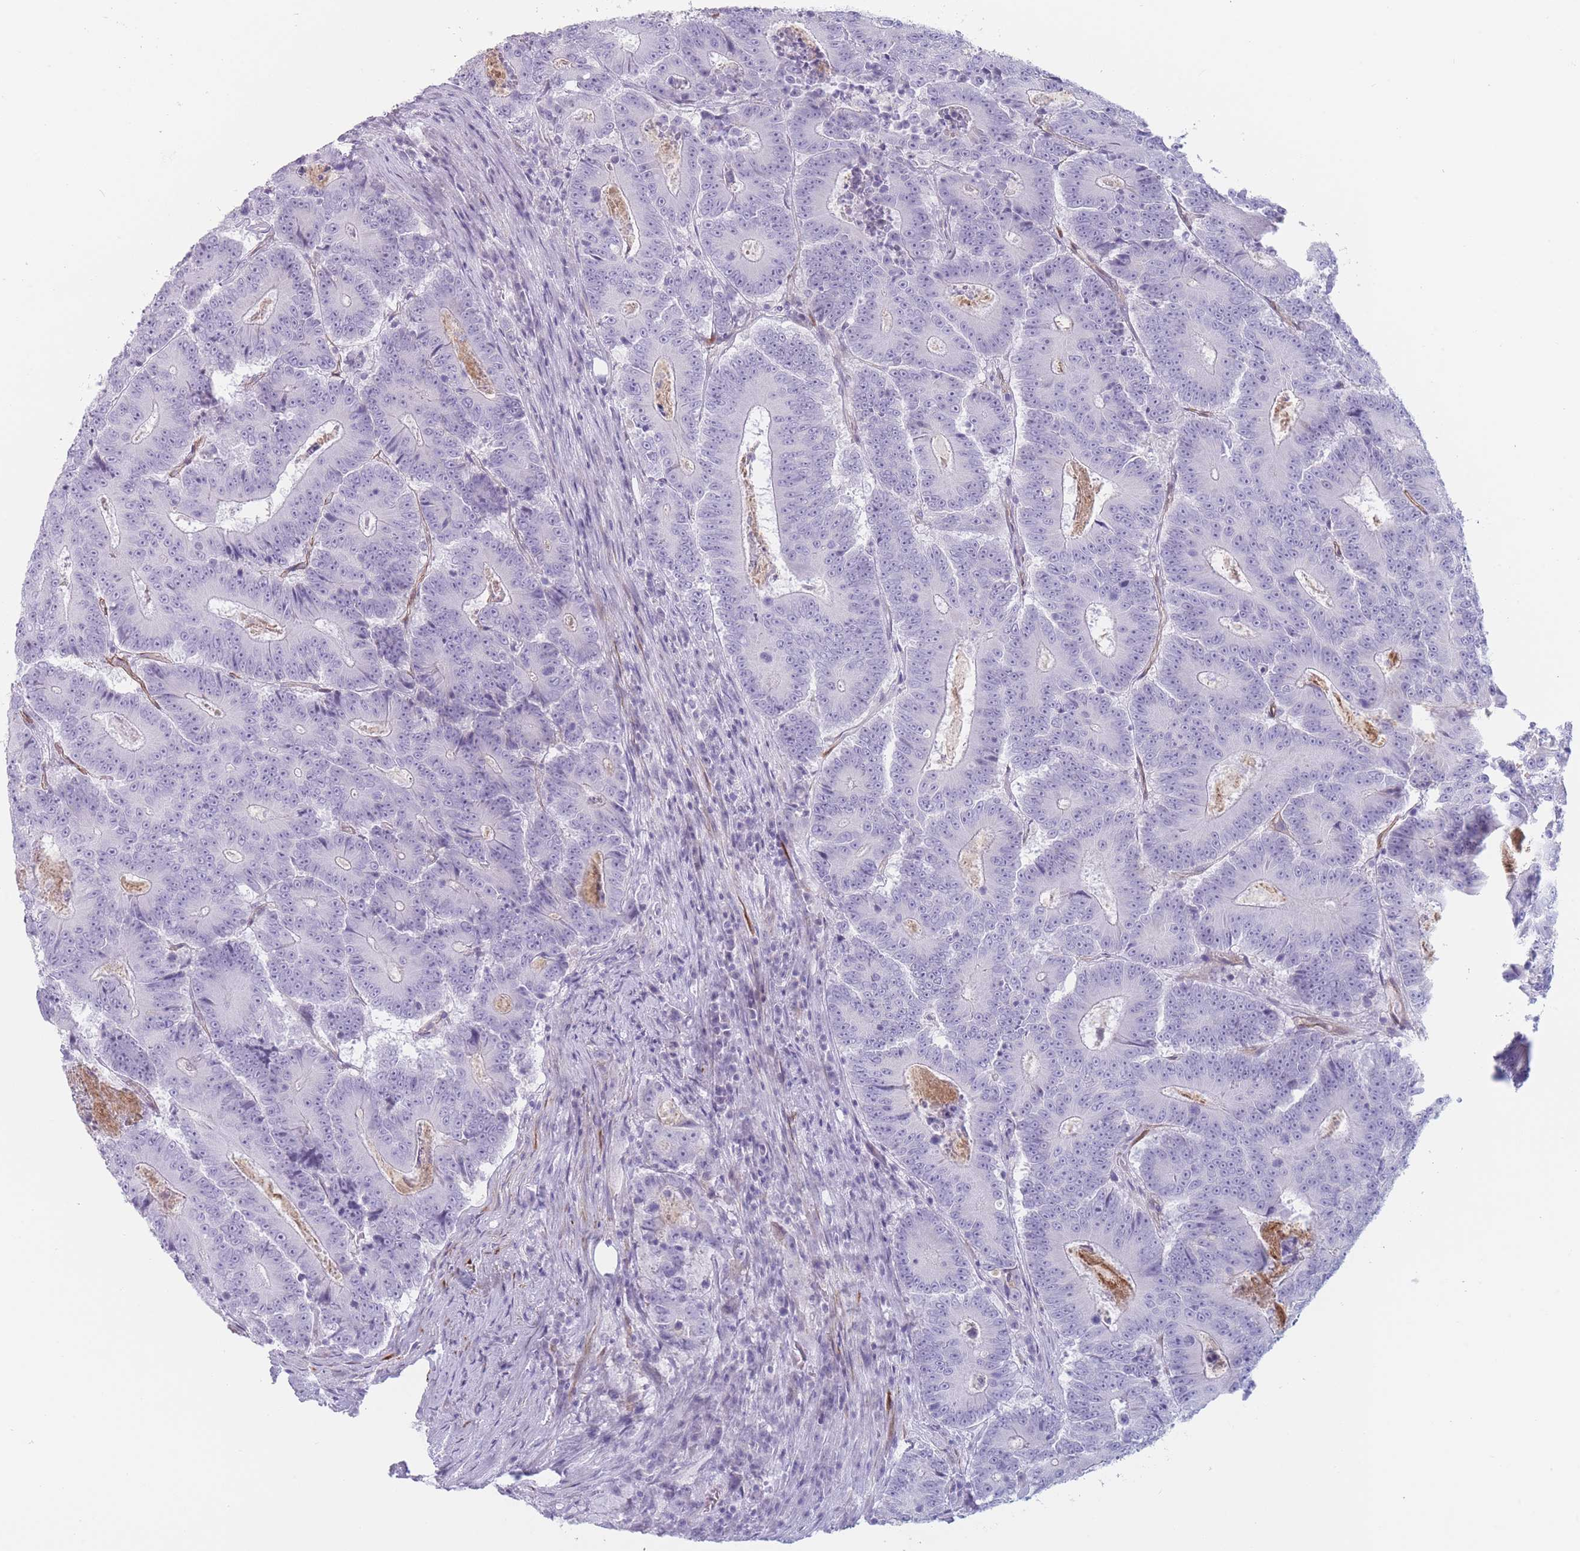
{"staining": {"intensity": "negative", "quantity": "none", "location": "none"}, "tissue": "colorectal cancer", "cell_type": "Tumor cells", "image_type": "cancer", "snomed": [{"axis": "morphology", "description": "Adenocarcinoma, NOS"}, {"axis": "topography", "description": "Colon"}], "caption": "The immunohistochemistry micrograph has no significant staining in tumor cells of adenocarcinoma (colorectal) tissue.", "gene": "IFNA6", "patient": {"sex": "male", "age": 83}}